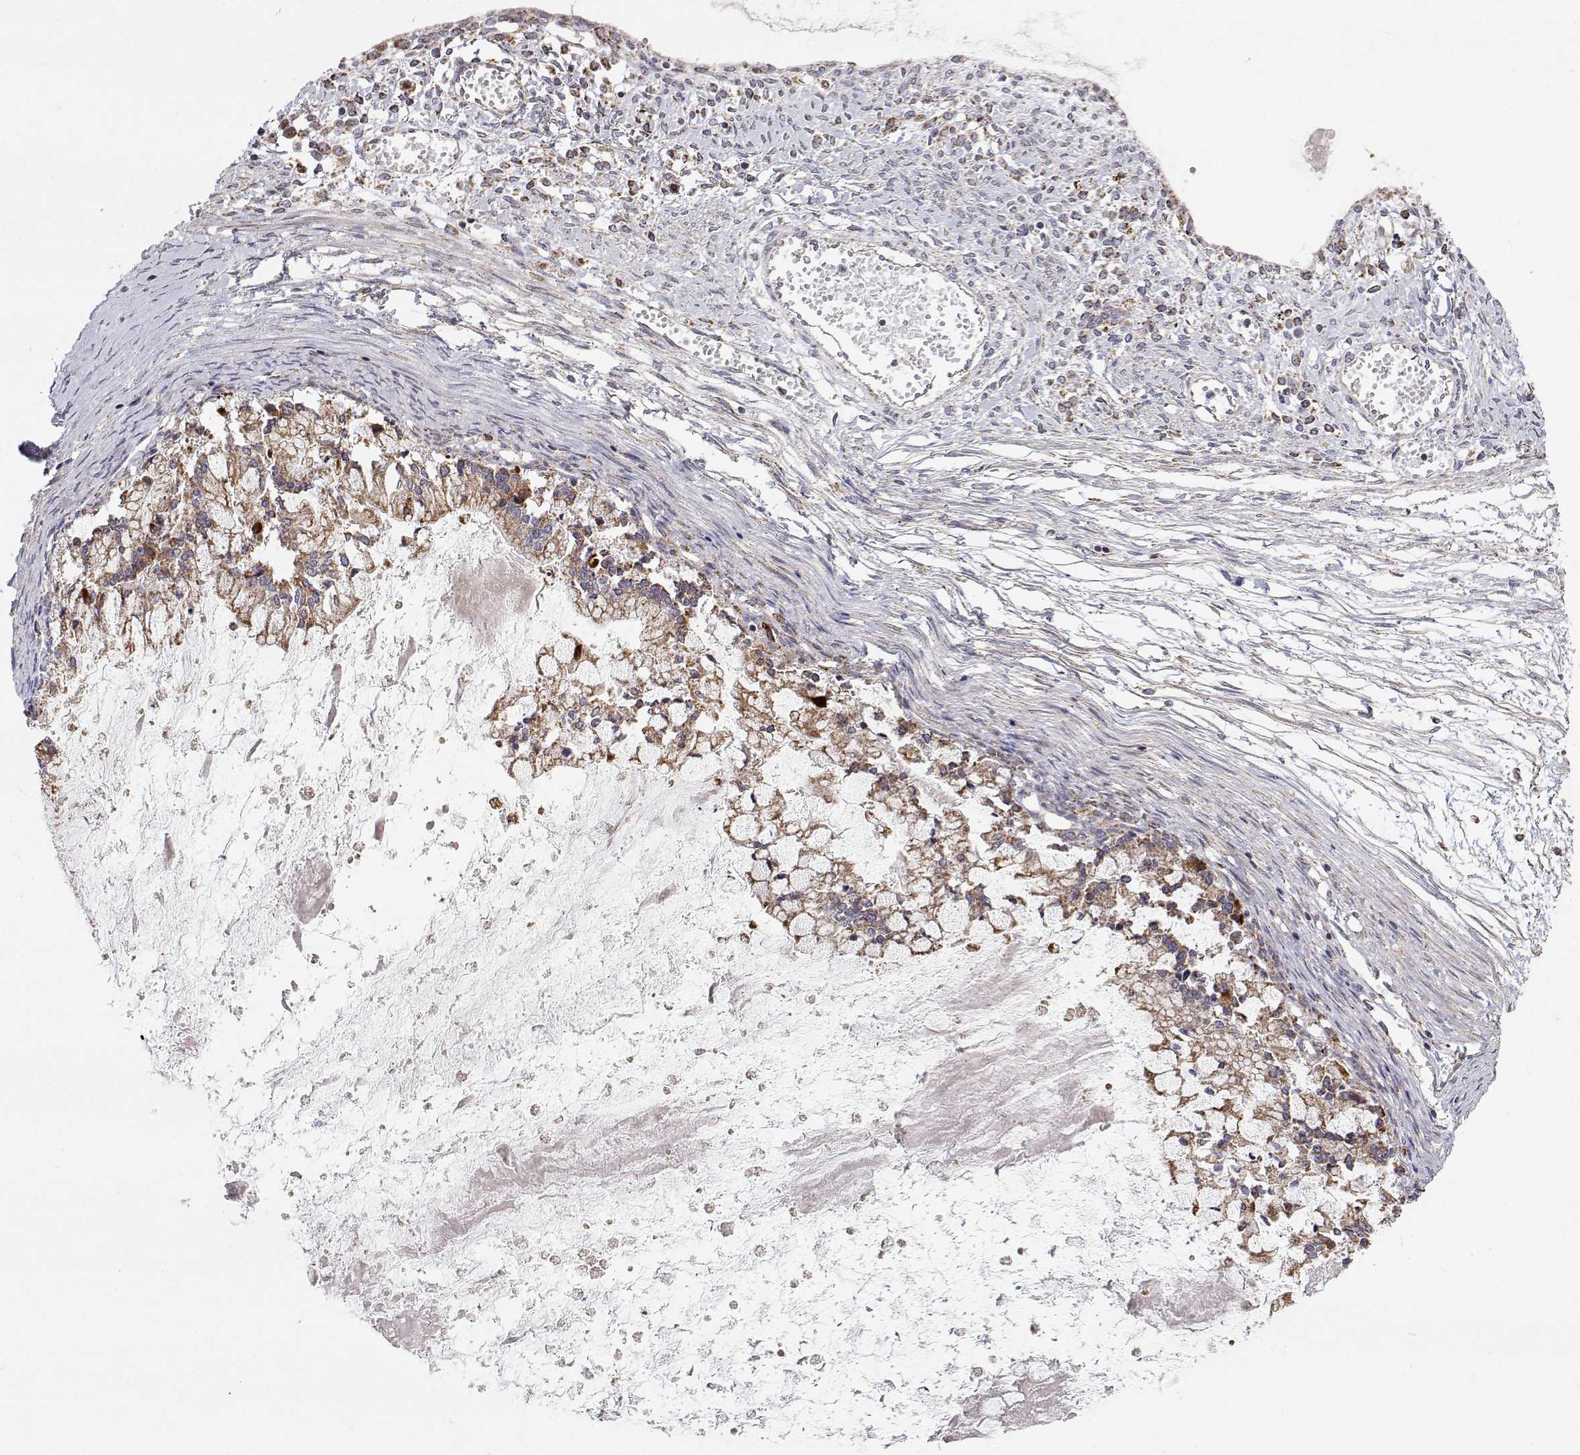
{"staining": {"intensity": "weak", "quantity": ">75%", "location": "cytoplasmic/membranous"}, "tissue": "ovarian cancer", "cell_type": "Tumor cells", "image_type": "cancer", "snomed": [{"axis": "morphology", "description": "Cystadenocarcinoma, mucinous, NOS"}, {"axis": "topography", "description": "Ovary"}], "caption": "Ovarian cancer (mucinous cystadenocarcinoma) was stained to show a protein in brown. There is low levels of weak cytoplasmic/membranous positivity in approximately >75% of tumor cells.", "gene": "SPICE1", "patient": {"sex": "female", "age": 67}}